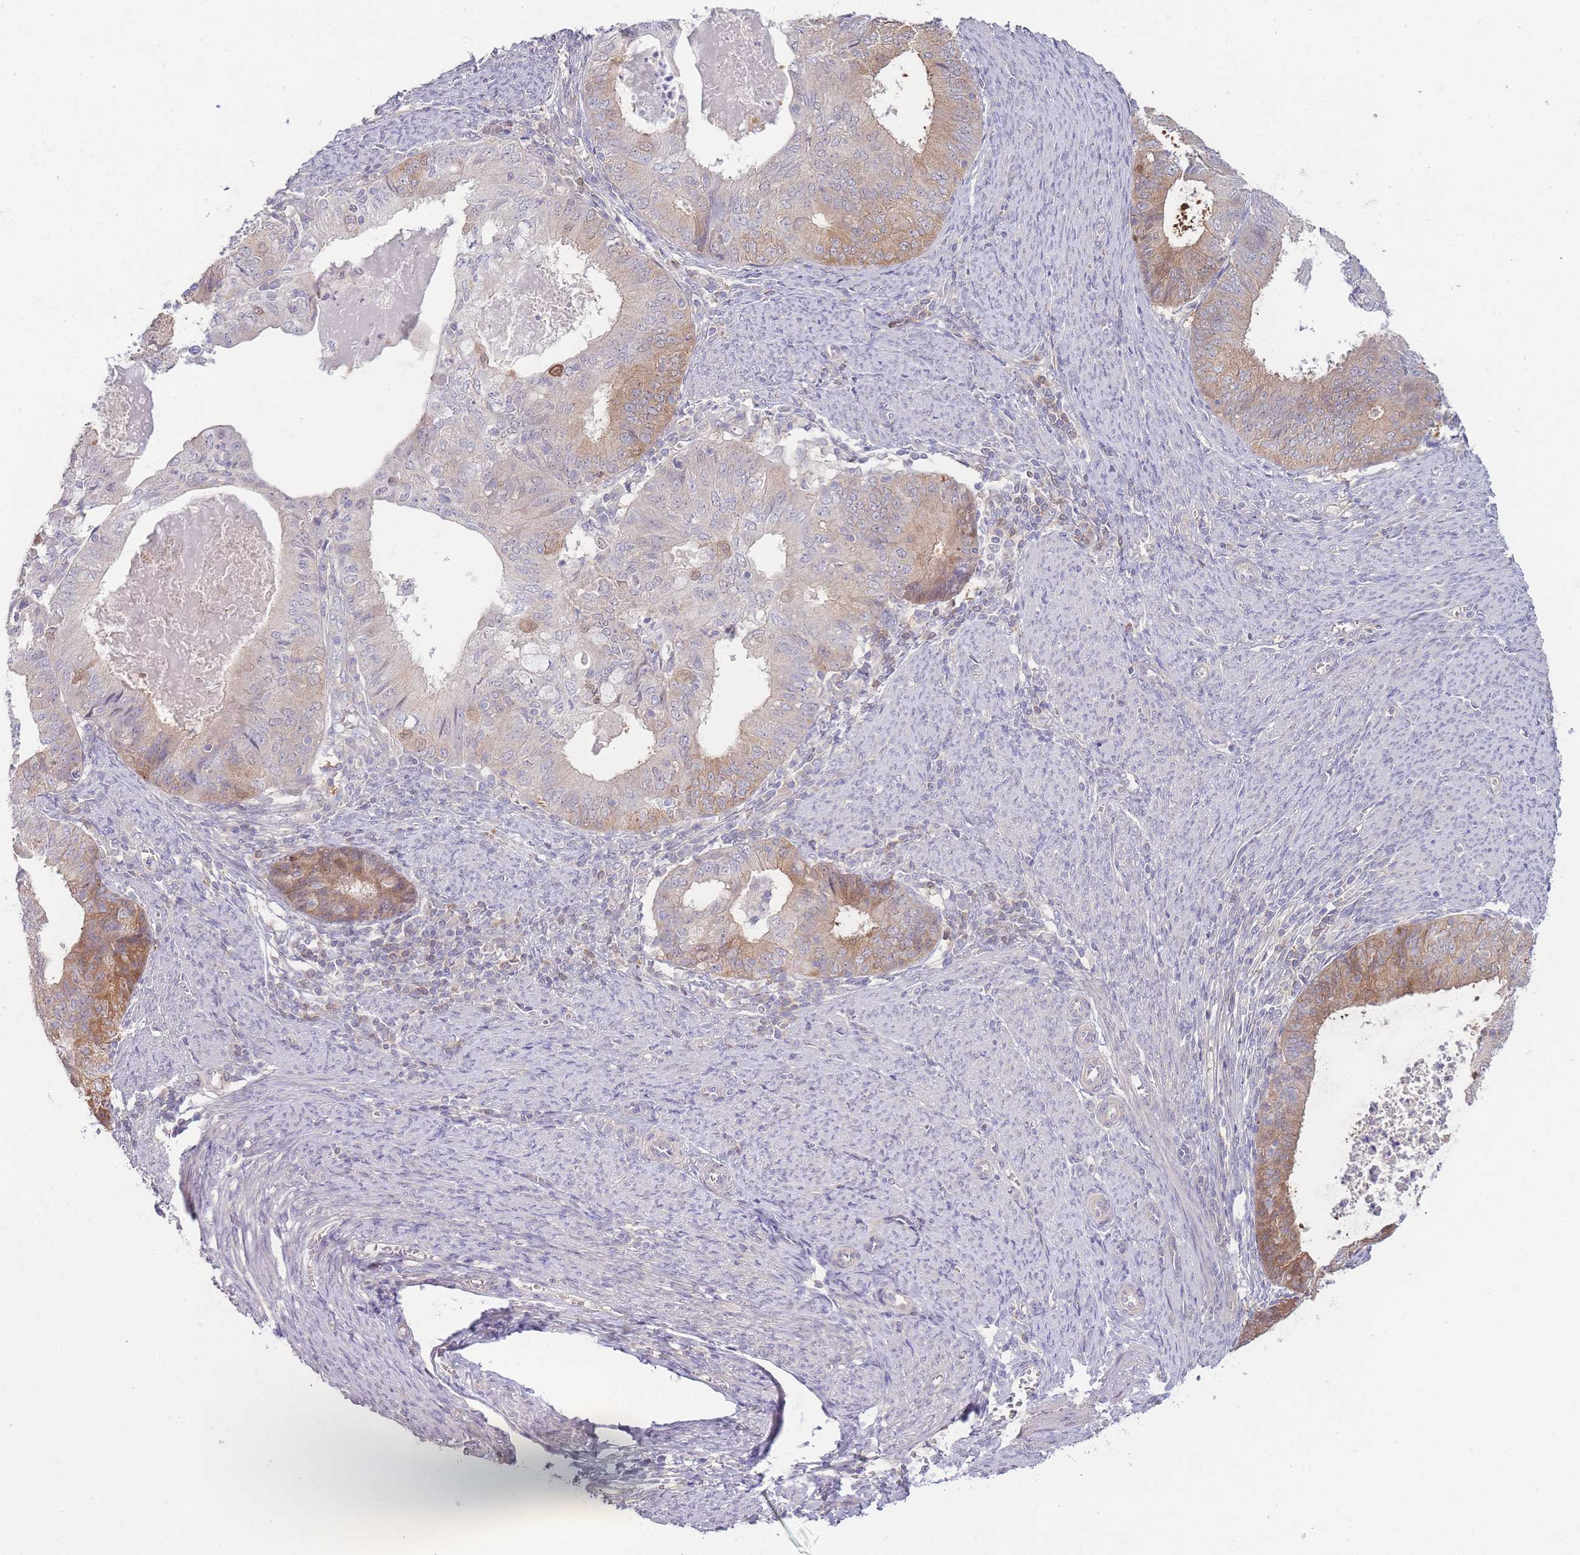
{"staining": {"intensity": "moderate", "quantity": "<25%", "location": "cytoplasmic/membranous"}, "tissue": "endometrial cancer", "cell_type": "Tumor cells", "image_type": "cancer", "snomed": [{"axis": "morphology", "description": "Adenocarcinoma, NOS"}, {"axis": "topography", "description": "Endometrium"}], "caption": "Immunohistochemical staining of human endometrial cancer displays low levels of moderate cytoplasmic/membranous protein positivity in approximately <25% of tumor cells. Nuclei are stained in blue.", "gene": "SPHKAP", "patient": {"sex": "female", "age": 57}}